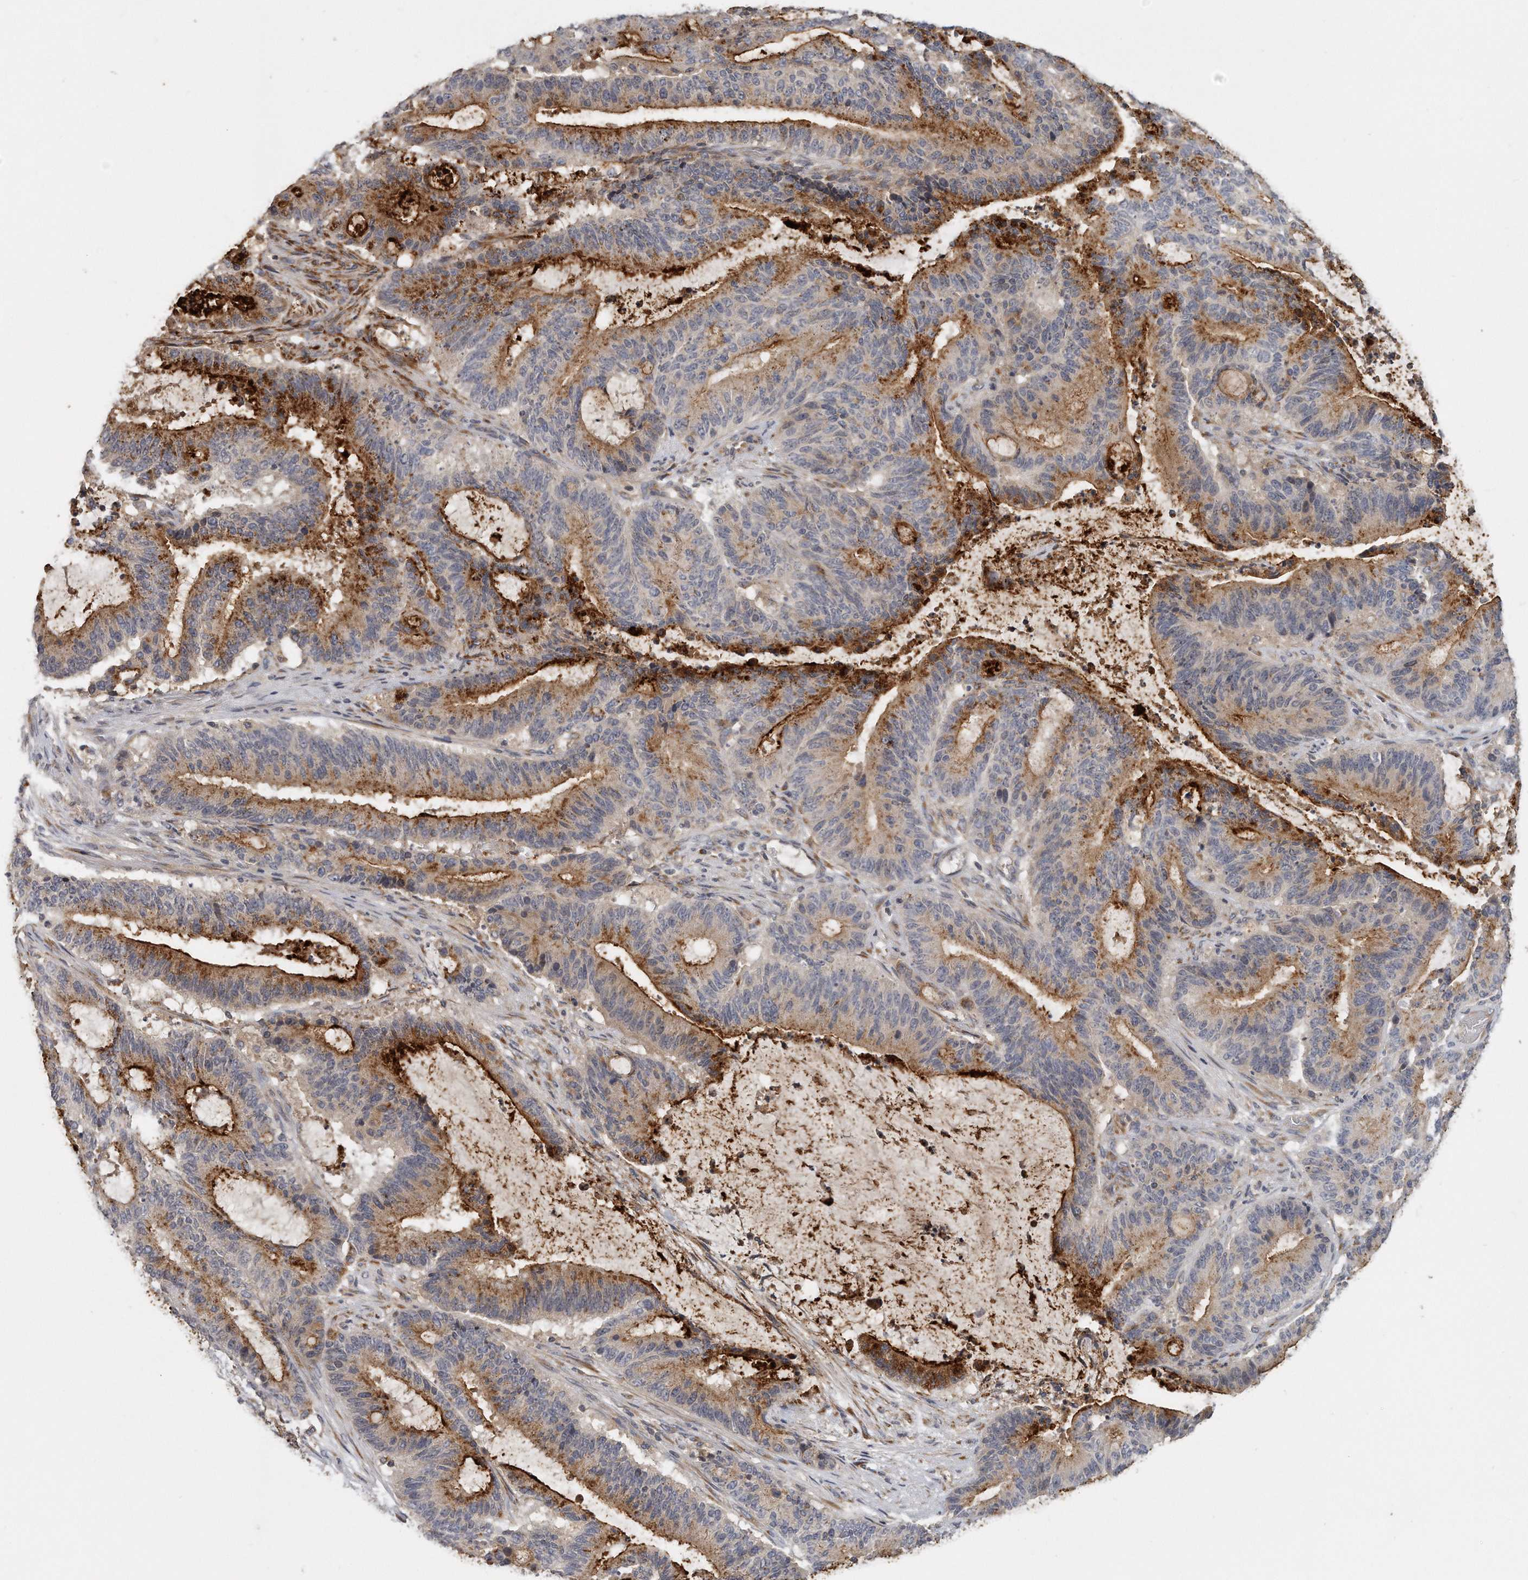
{"staining": {"intensity": "moderate", "quantity": "25%-75%", "location": "cytoplasmic/membranous"}, "tissue": "liver cancer", "cell_type": "Tumor cells", "image_type": "cancer", "snomed": [{"axis": "morphology", "description": "Normal tissue, NOS"}, {"axis": "morphology", "description": "Cholangiocarcinoma"}, {"axis": "topography", "description": "Liver"}, {"axis": "topography", "description": "Peripheral nerve tissue"}], "caption": "Immunohistochemistry (IHC) of cholangiocarcinoma (liver) displays medium levels of moderate cytoplasmic/membranous expression in approximately 25%-75% of tumor cells.", "gene": "TRAPPC14", "patient": {"sex": "female", "age": 73}}